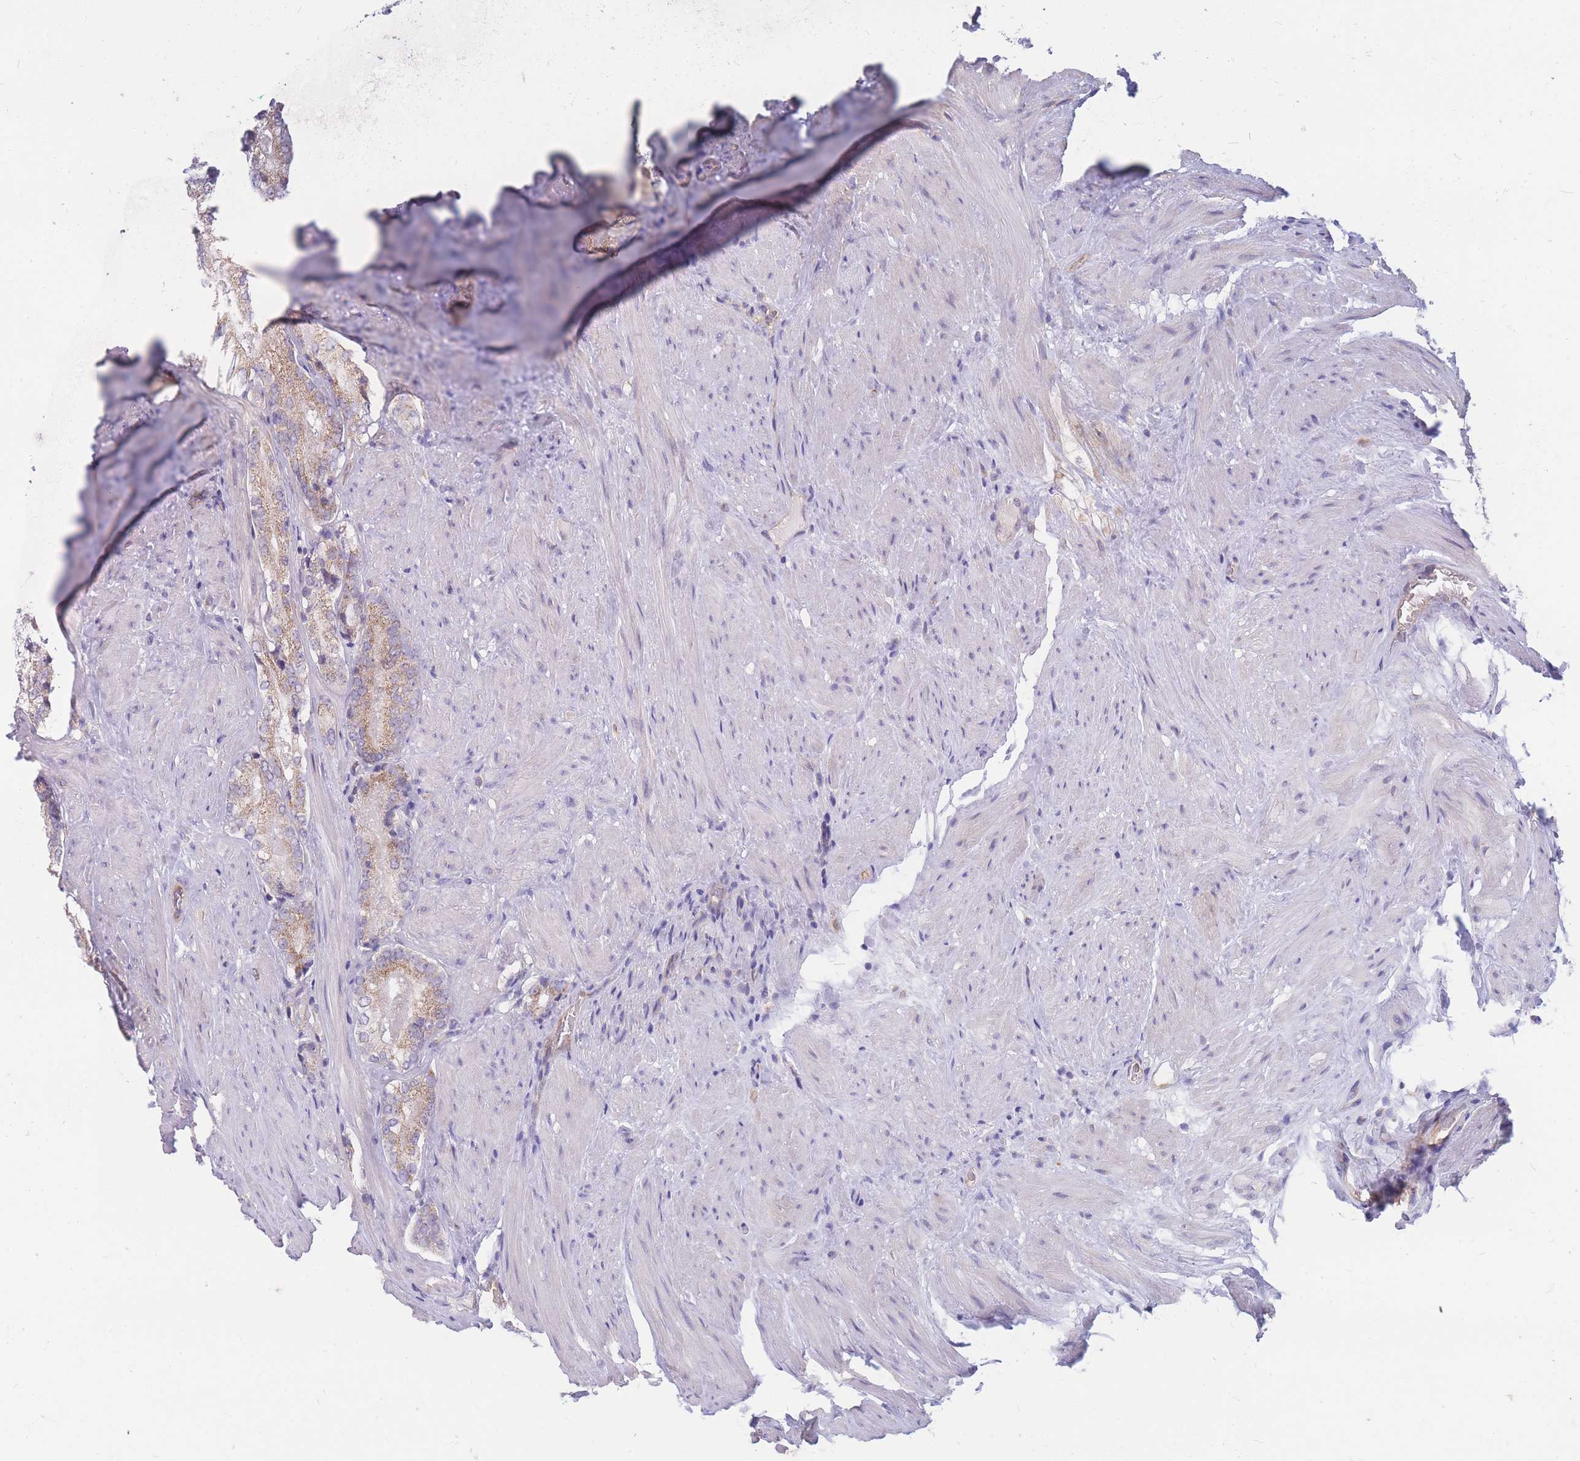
{"staining": {"intensity": "moderate", "quantity": "25%-75%", "location": "cytoplasmic/membranous"}, "tissue": "prostate cancer", "cell_type": "Tumor cells", "image_type": "cancer", "snomed": [{"axis": "morphology", "description": "Adenocarcinoma, Low grade"}, {"axis": "topography", "description": "Prostate"}], "caption": "Immunohistochemistry of human prostate cancer (adenocarcinoma (low-grade)) exhibits medium levels of moderate cytoplasmic/membranous positivity in approximately 25%-75% of tumor cells.", "gene": "MRPS9", "patient": {"sex": "male", "age": 54}}